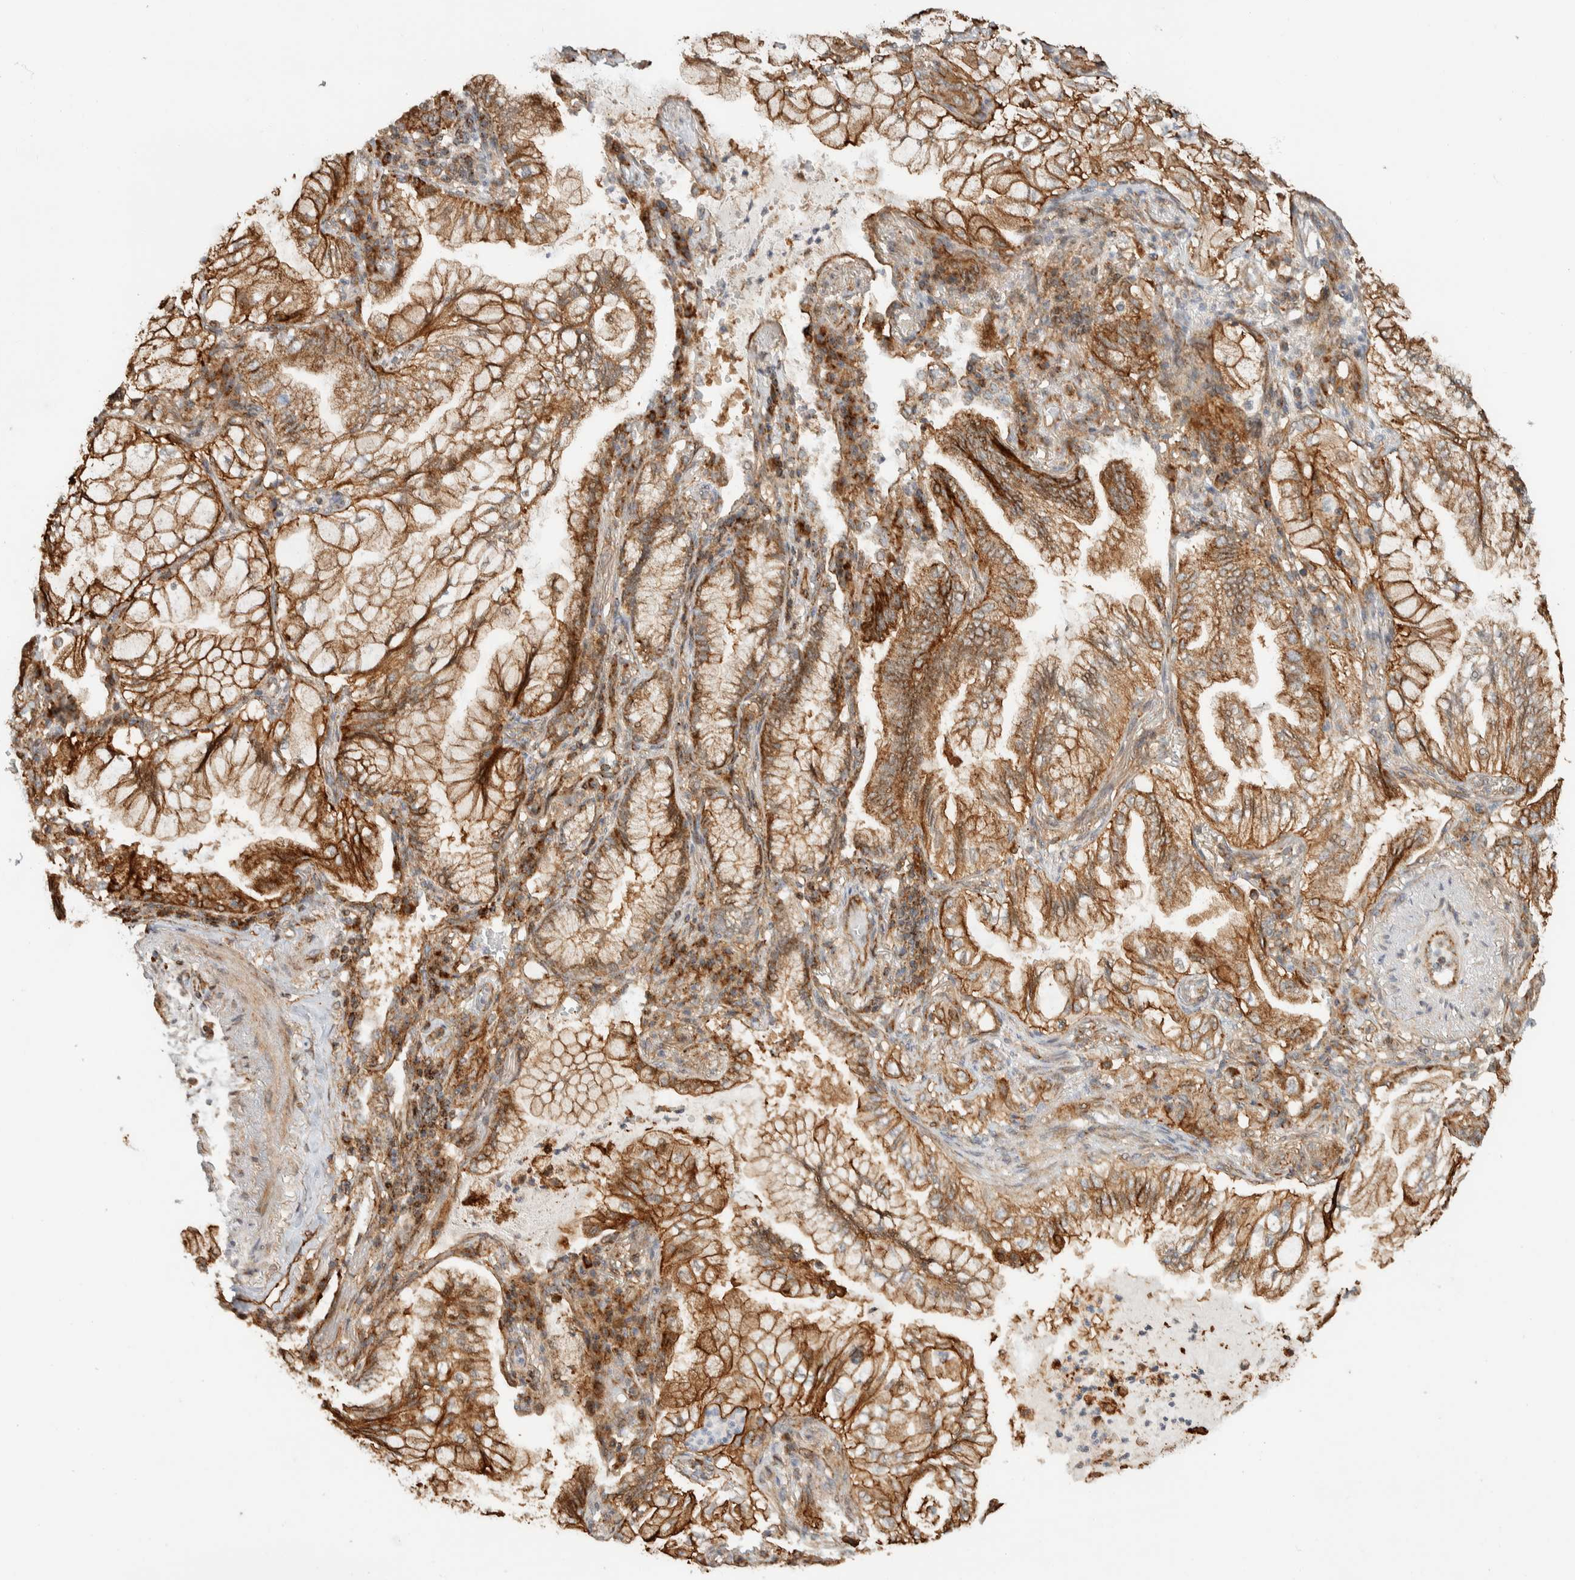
{"staining": {"intensity": "moderate", "quantity": ">75%", "location": "cytoplasmic/membranous"}, "tissue": "lung cancer", "cell_type": "Tumor cells", "image_type": "cancer", "snomed": [{"axis": "morphology", "description": "Adenocarcinoma, NOS"}, {"axis": "topography", "description": "Lung"}], "caption": "This is a photomicrograph of IHC staining of lung cancer (adenocarcinoma), which shows moderate expression in the cytoplasmic/membranous of tumor cells.", "gene": "KIF9", "patient": {"sex": "female", "age": 70}}